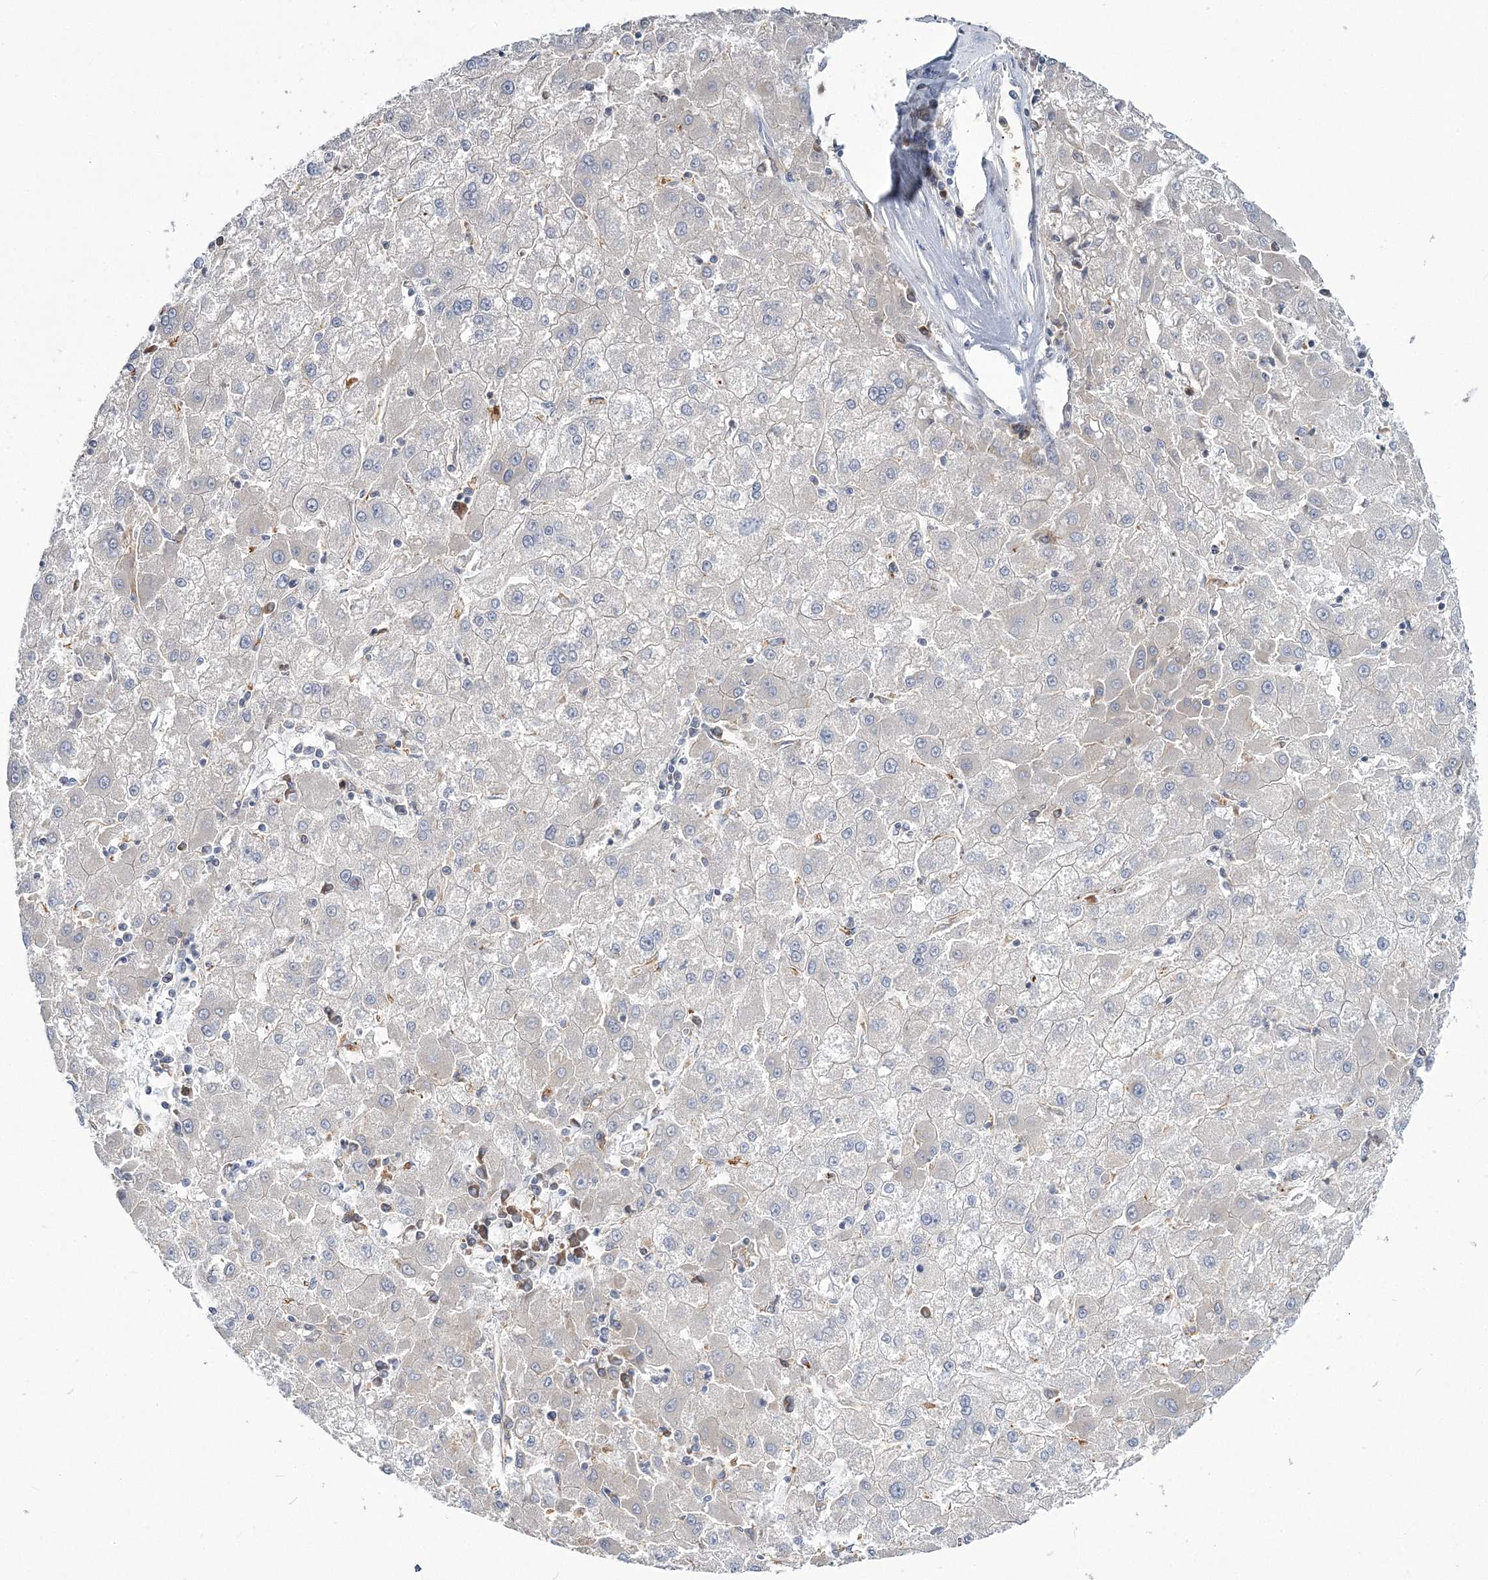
{"staining": {"intensity": "negative", "quantity": "none", "location": "none"}, "tissue": "liver cancer", "cell_type": "Tumor cells", "image_type": "cancer", "snomed": [{"axis": "morphology", "description": "Carcinoma, Hepatocellular, NOS"}, {"axis": "topography", "description": "Liver"}], "caption": "Tumor cells show no significant staining in liver hepatocellular carcinoma. The staining is performed using DAB (3,3'-diaminobenzidine) brown chromogen with nuclei counter-stained in using hematoxylin.", "gene": "ATP11B", "patient": {"sex": "male", "age": 72}}